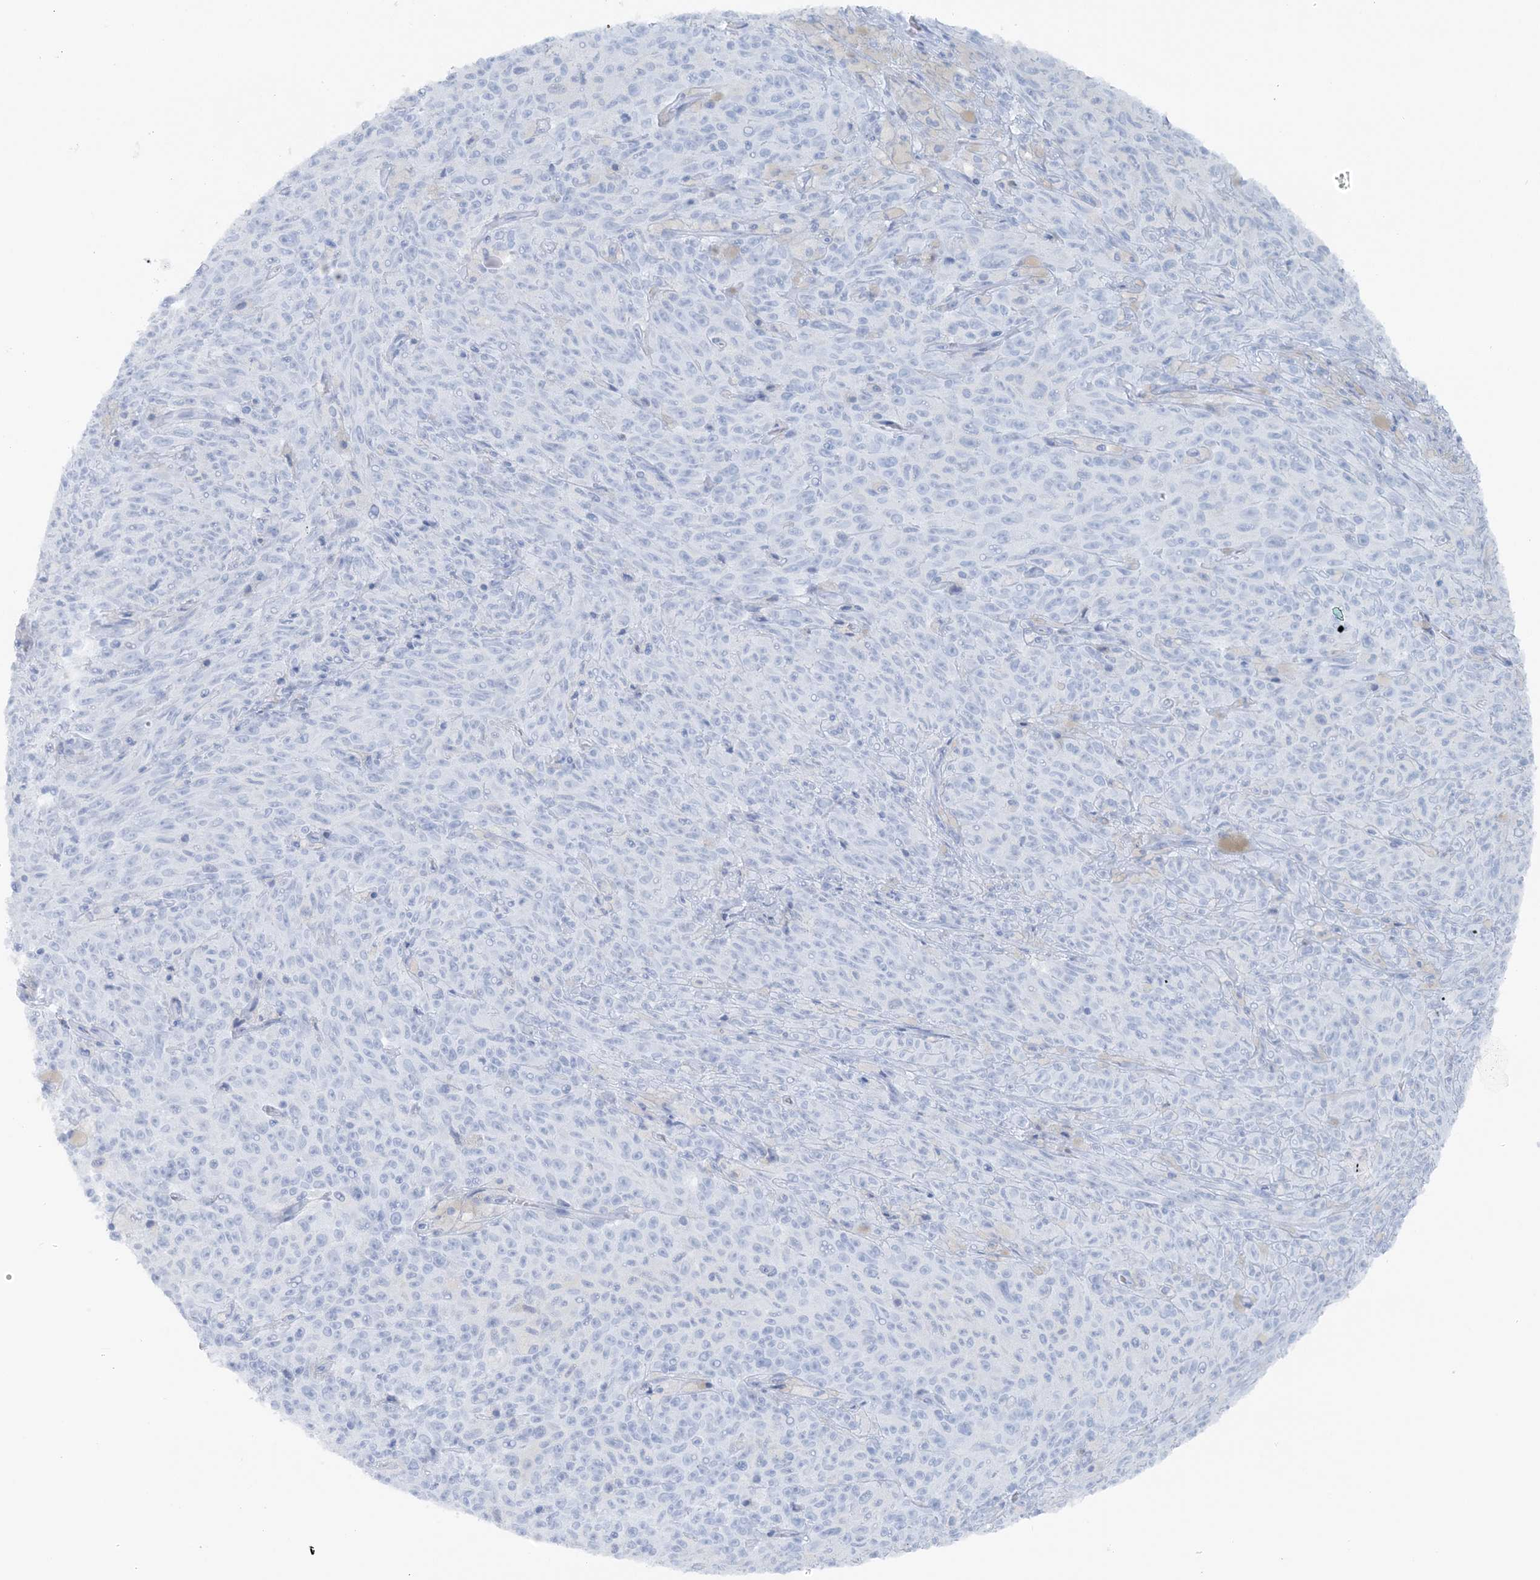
{"staining": {"intensity": "negative", "quantity": "none", "location": "none"}, "tissue": "melanoma", "cell_type": "Tumor cells", "image_type": "cancer", "snomed": [{"axis": "morphology", "description": "Malignant melanoma, NOS"}, {"axis": "topography", "description": "Skin"}], "caption": "High magnification brightfield microscopy of malignant melanoma stained with DAB (brown) and counterstained with hematoxylin (blue): tumor cells show no significant positivity. Nuclei are stained in blue.", "gene": "ATP11A", "patient": {"sex": "female", "age": 82}}